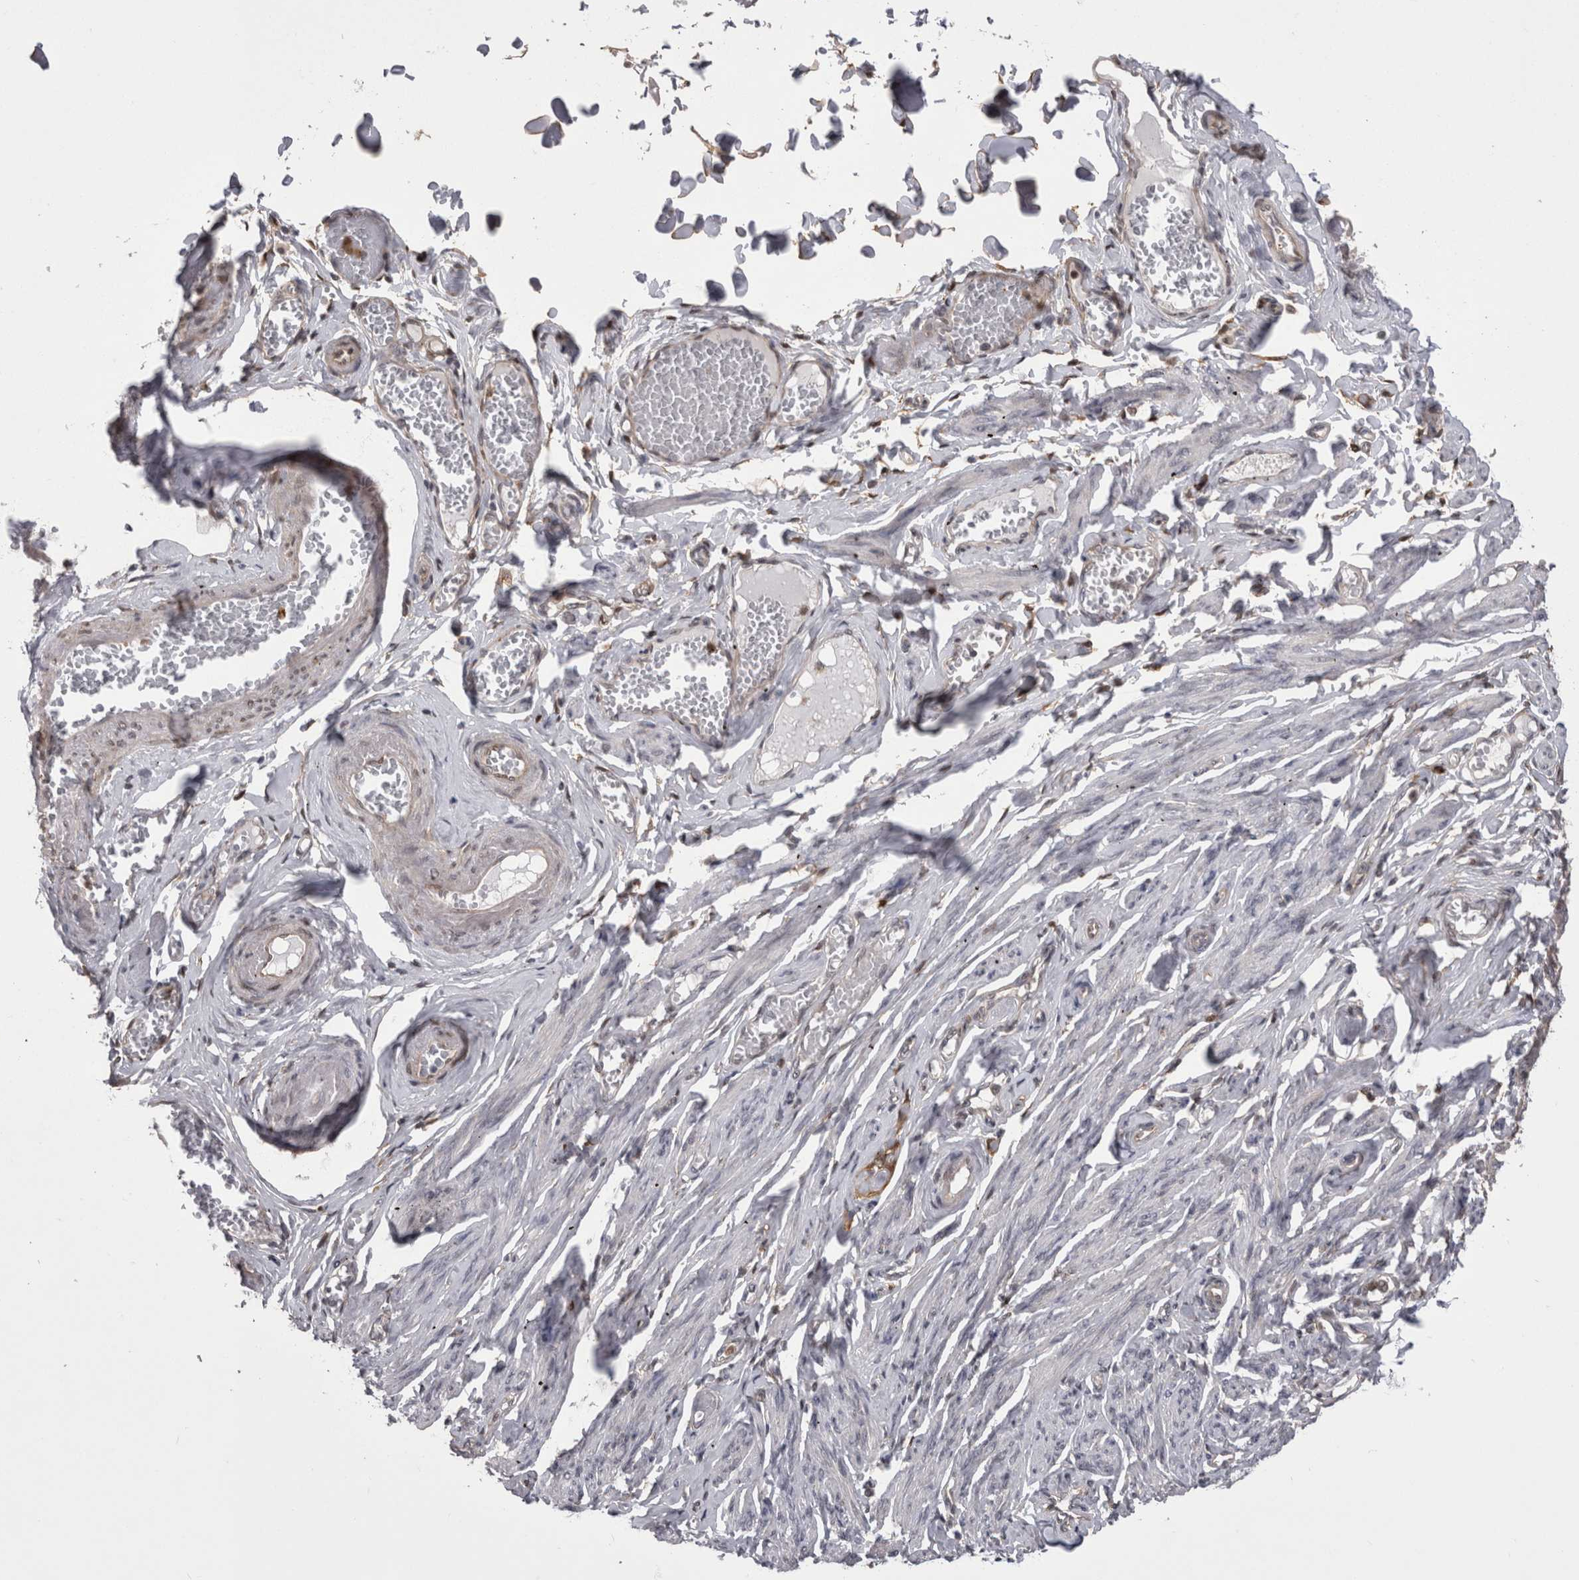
{"staining": {"intensity": "weak", "quantity": ">75%", "location": "cytoplasmic/membranous,nuclear"}, "tissue": "adipose tissue", "cell_type": "Adipocytes", "image_type": "normal", "snomed": [{"axis": "morphology", "description": "Normal tissue, NOS"}, {"axis": "topography", "description": "Vascular tissue"}, {"axis": "topography", "description": "Fallopian tube"}, {"axis": "topography", "description": "Ovary"}], "caption": "A photomicrograph of human adipose tissue stained for a protein reveals weak cytoplasmic/membranous,nuclear brown staining in adipocytes. (Stains: DAB (3,3'-diaminobenzidine) in brown, nuclei in blue, Microscopy: brightfield microscopy at high magnification).", "gene": "CHIC1", "patient": {"sex": "female", "age": 67}}